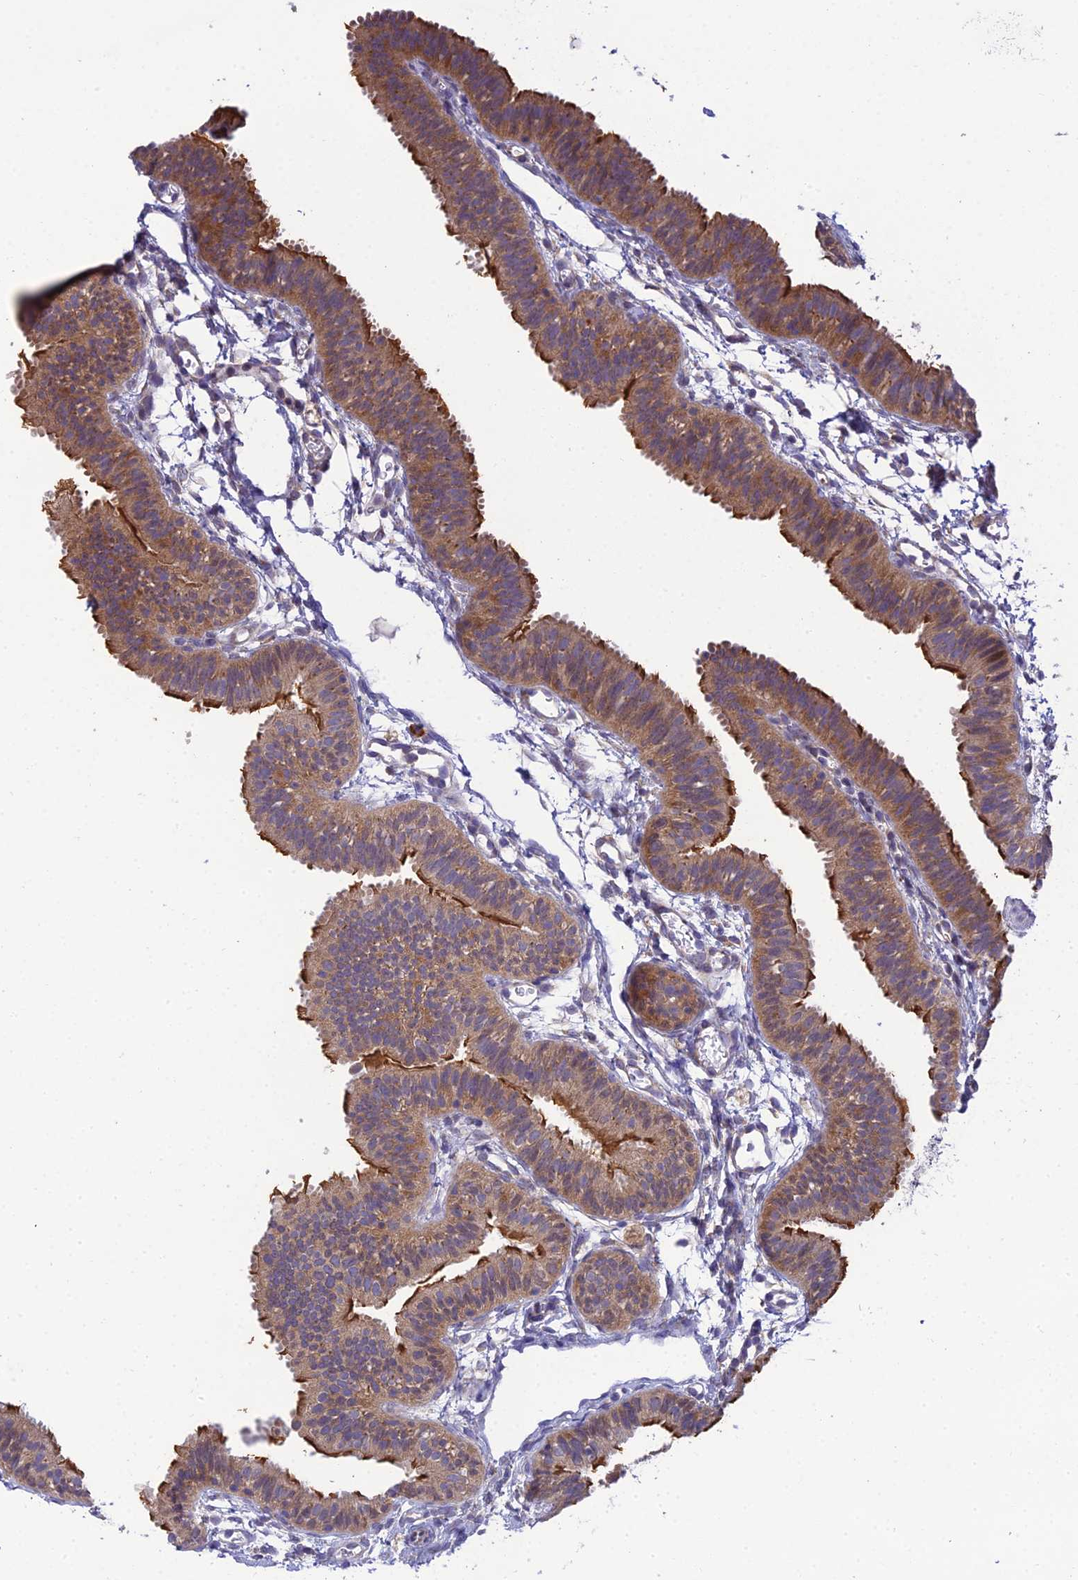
{"staining": {"intensity": "moderate", "quantity": ">75%", "location": "cytoplasmic/membranous"}, "tissue": "fallopian tube", "cell_type": "Glandular cells", "image_type": "normal", "snomed": [{"axis": "morphology", "description": "Normal tissue, NOS"}, {"axis": "topography", "description": "Fallopian tube"}], "caption": "Immunohistochemistry (IHC) of unremarkable fallopian tube demonstrates medium levels of moderate cytoplasmic/membranous expression in about >75% of glandular cells.", "gene": "CLCN7", "patient": {"sex": "female", "age": 35}}